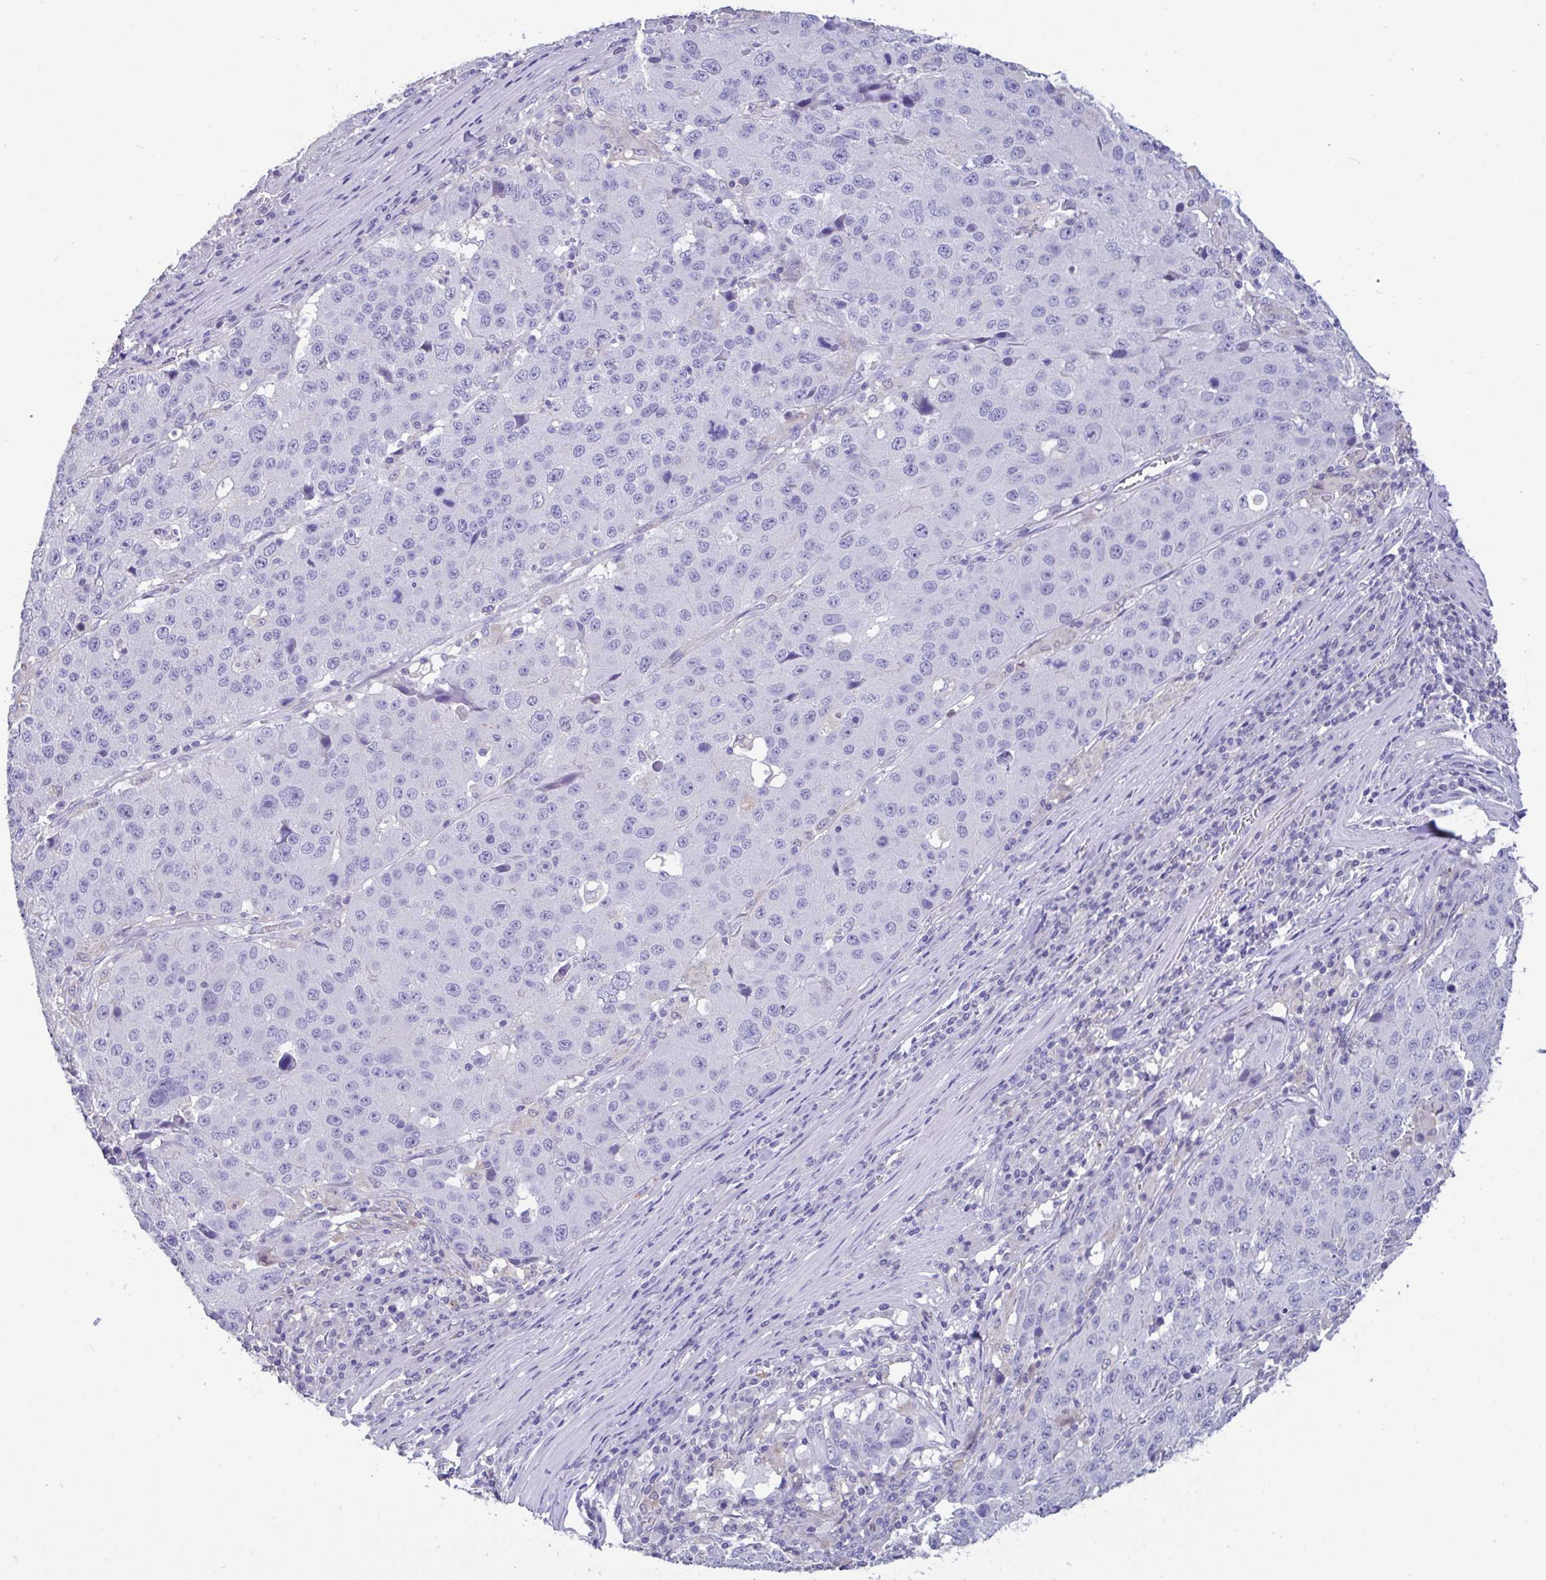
{"staining": {"intensity": "negative", "quantity": "none", "location": "none"}, "tissue": "stomach cancer", "cell_type": "Tumor cells", "image_type": "cancer", "snomed": [{"axis": "morphology", "description": "Adenocarcinoma, NOS"}, {"axis": "topography", "description": "Stomach"}], "caption": "This is an IHC micrograph of adenocarcinoma (stomach). There is no staining in tumor cells.", "gene": "CA10", "patient": {"sex": "male", "age": 71}}